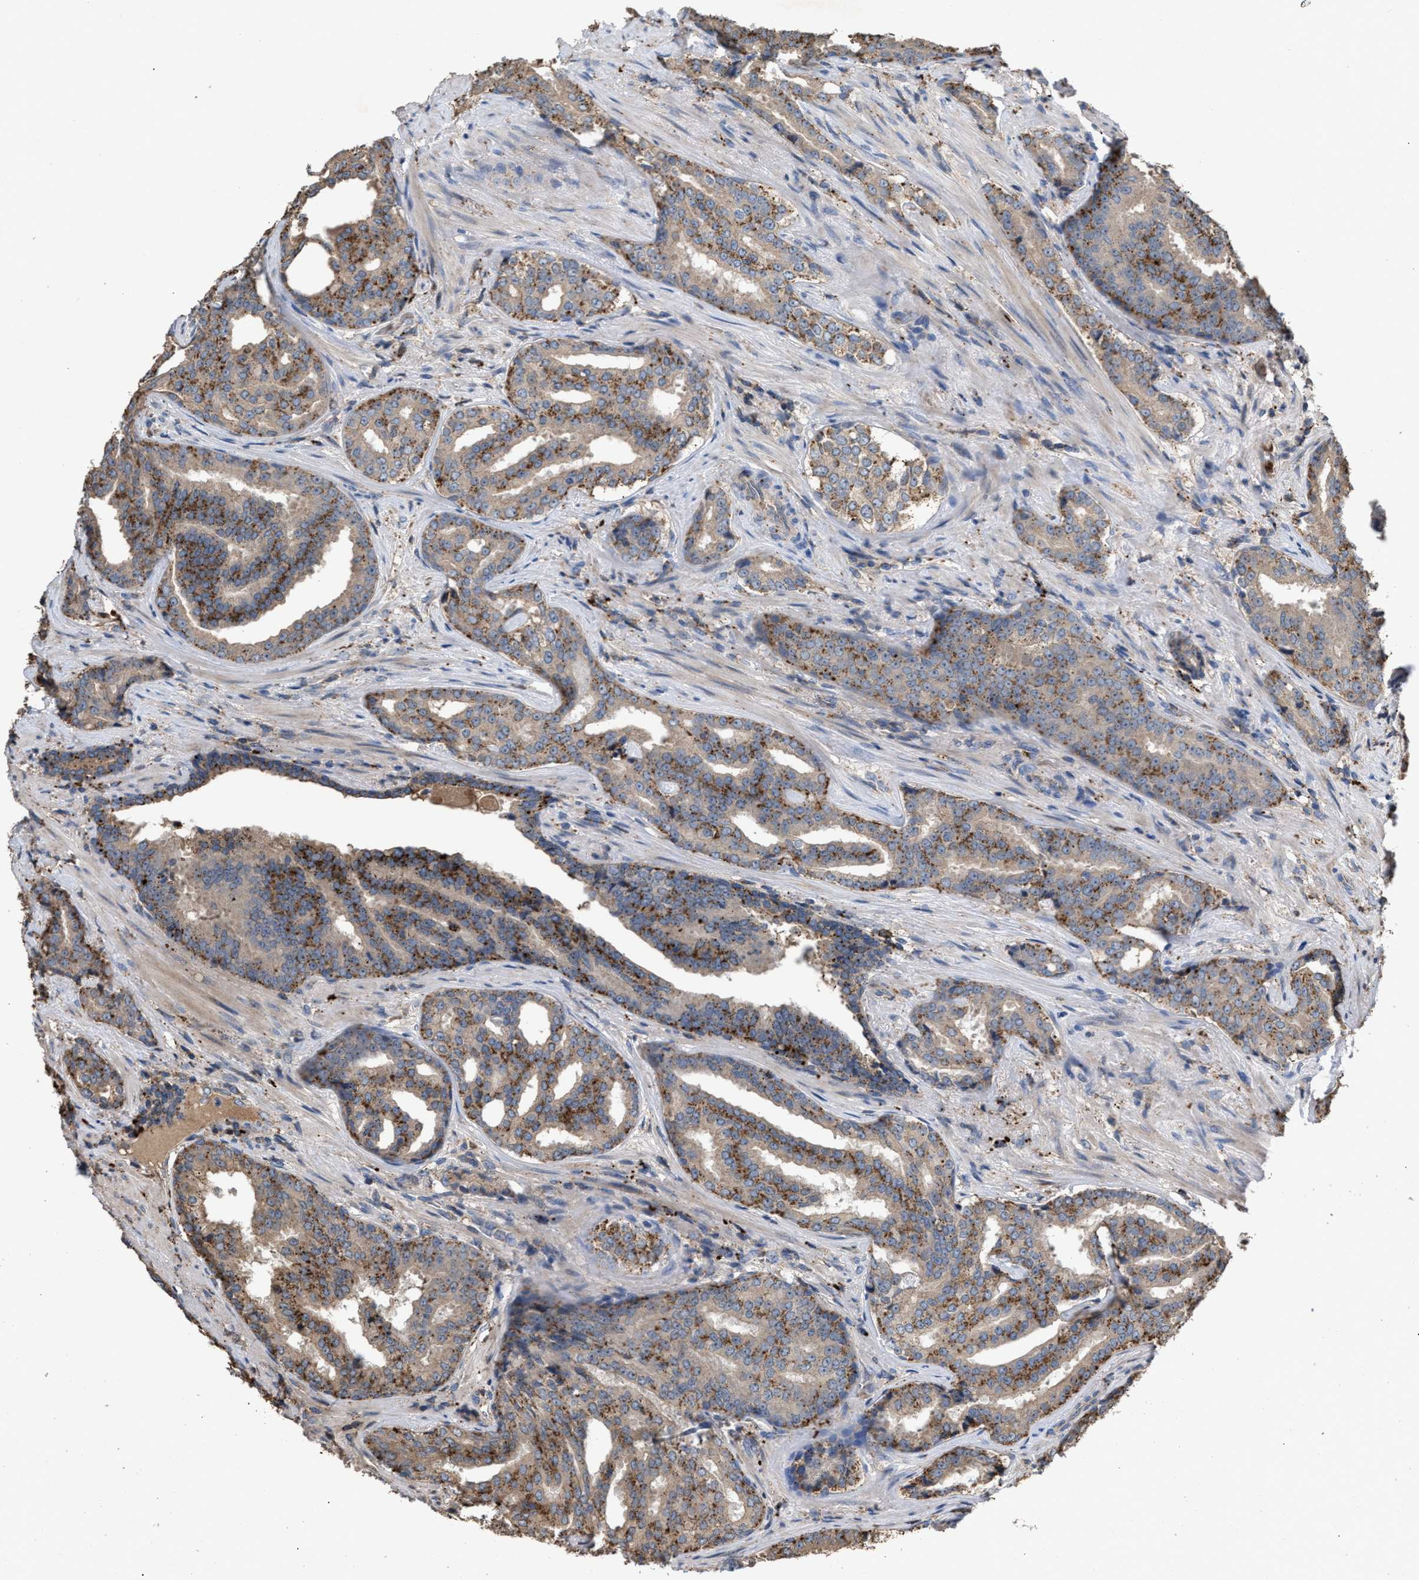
{"staining": {"intensity": "moderate", "quantity": ">75%", "location": "cytoplasmic/membranous"}, "tissue": "prostate cancer", "cell_type": "Tumor cells", "image_type": "cancer", "snomed": [{"axis": "morphology", "description": "Adenocarcinoma, High grade"}, {"axis": "topography", "description": "Prostate"}], "caption": "Immunohistochemistry staining of prostate cancer, which shows medium levels of moderate cytoplasmic/membranous expression in approximately >75% of tumor cells indicating moderate cytoplasmic/membranous protein expression. The staining was performed using DAB (brown) for protein detection and nuclei were counterstained in hematoxylin (blue).", "gene": "ELMO3", "patient": {"sex": "male", "age": 71}}